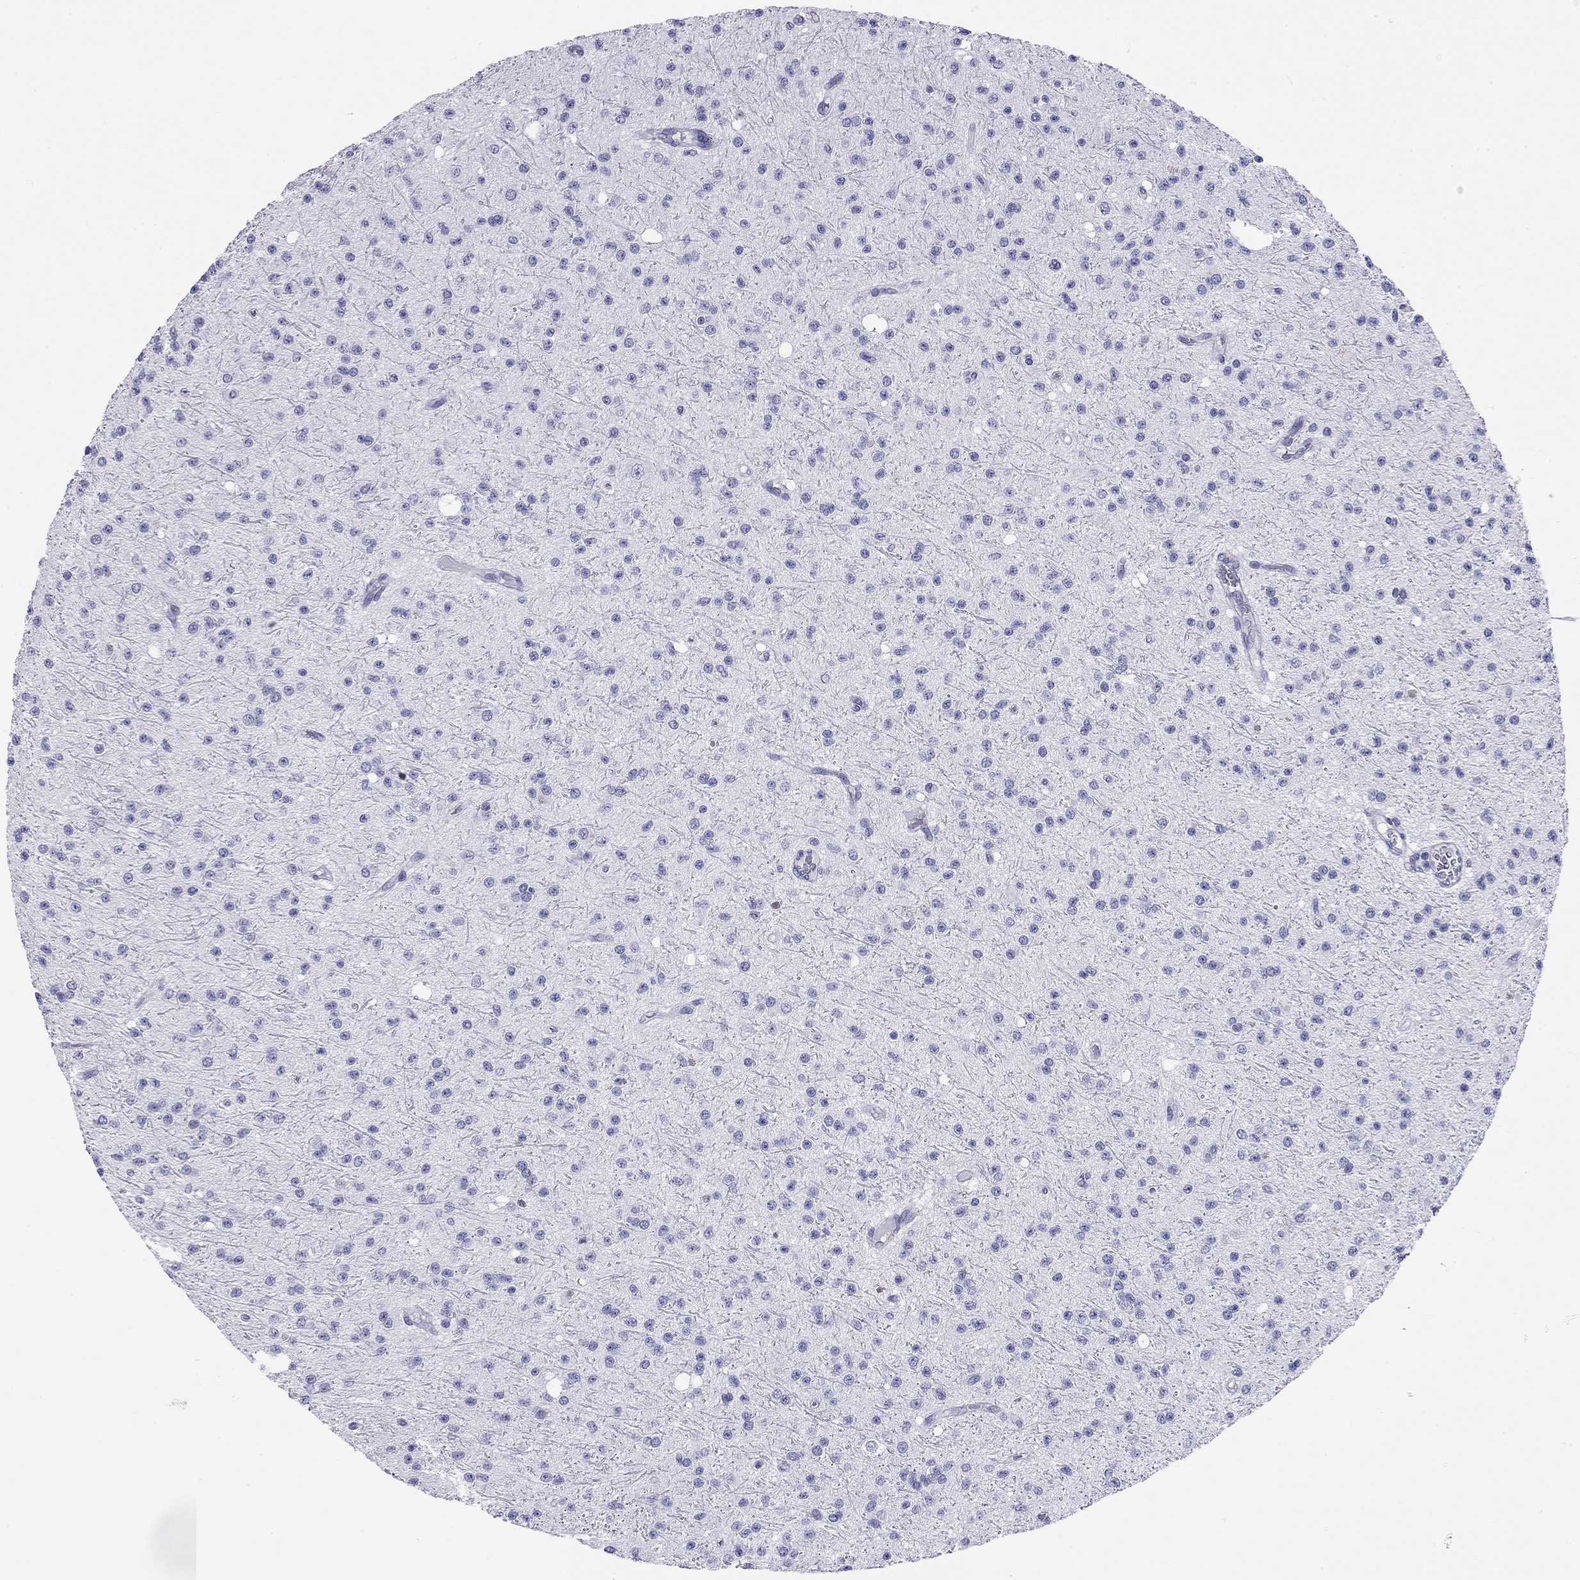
{"staining": {"intensity": "negative", "quantity": "none", "location": "none"}, "tissue": "glioma", "cell_type": "Tumor cells", "image_type": "cancer", "snomed": [{"axis": "morphology", "description": "Glioma, malignant, Low grade"}, {"axis": "topography", "description": "Brain"}], "caption": "The micrograph demonstrates no staining of tumor cells in malignant glioma (low-grade).", "gene": "MYMX", "patient": {"sex": "male", "age": 27}}